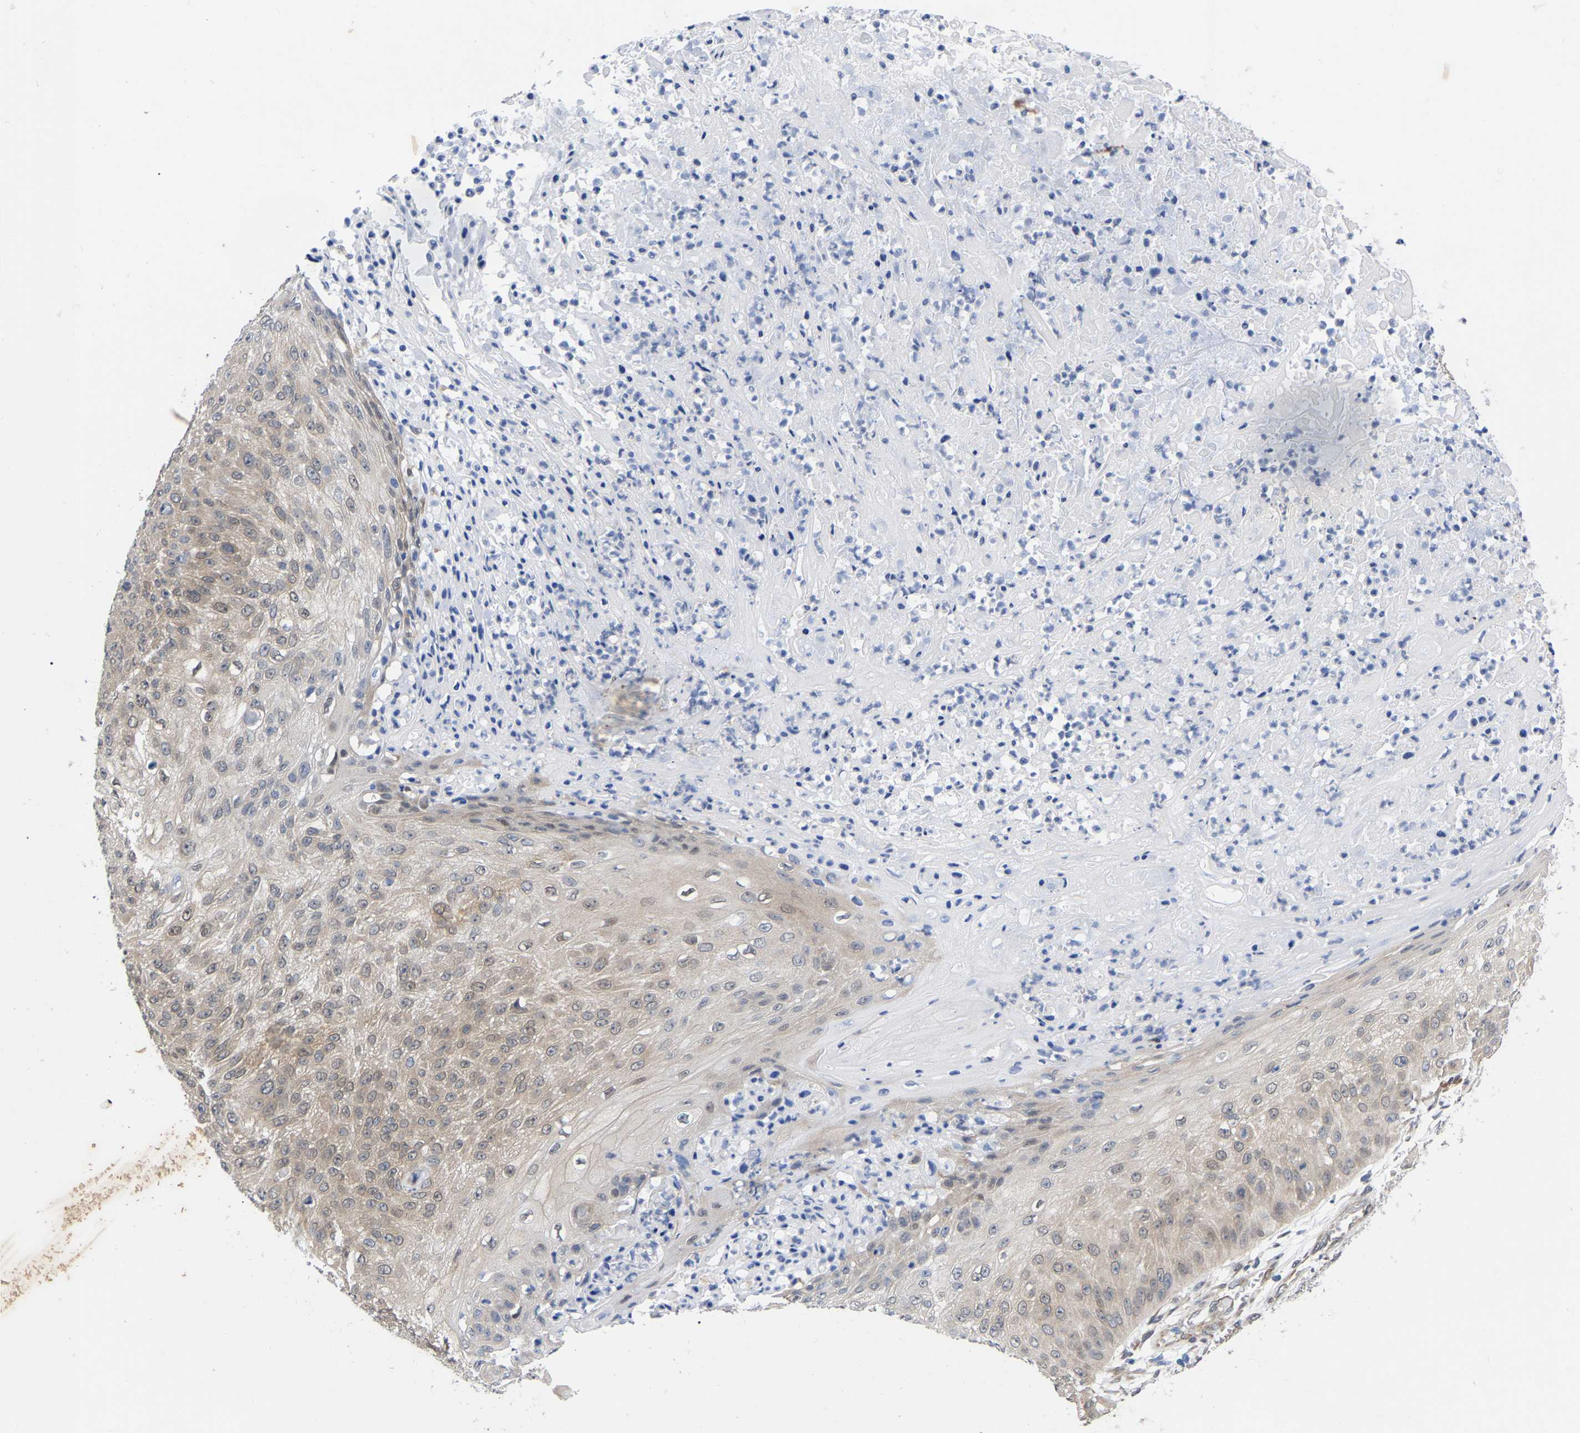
{"staining": {"intensity": "weak", "quantity": "25%-75%", "location": "cytoplasmic/membranous,nuclear"}, "tissue": "skin cancer", "cell_type": "Tumor cells", "image_type": "cancer", "snomed": [{"axis": "morphology", "description": "Squamous cell carcinoma, NOS"}, {"axis": "topography", "description": "Skin"}], "caption": "Skin cancer (squamous cell carcinoma) stained for a protein shows weak cytoplasmic/membranous and nuclear positivity in tumor cells. (brown staining indicates protein expression, while blue staining denotes nuclei).", "gene": "UBE4B", "patient": {"sex": "female", "age": 80}}